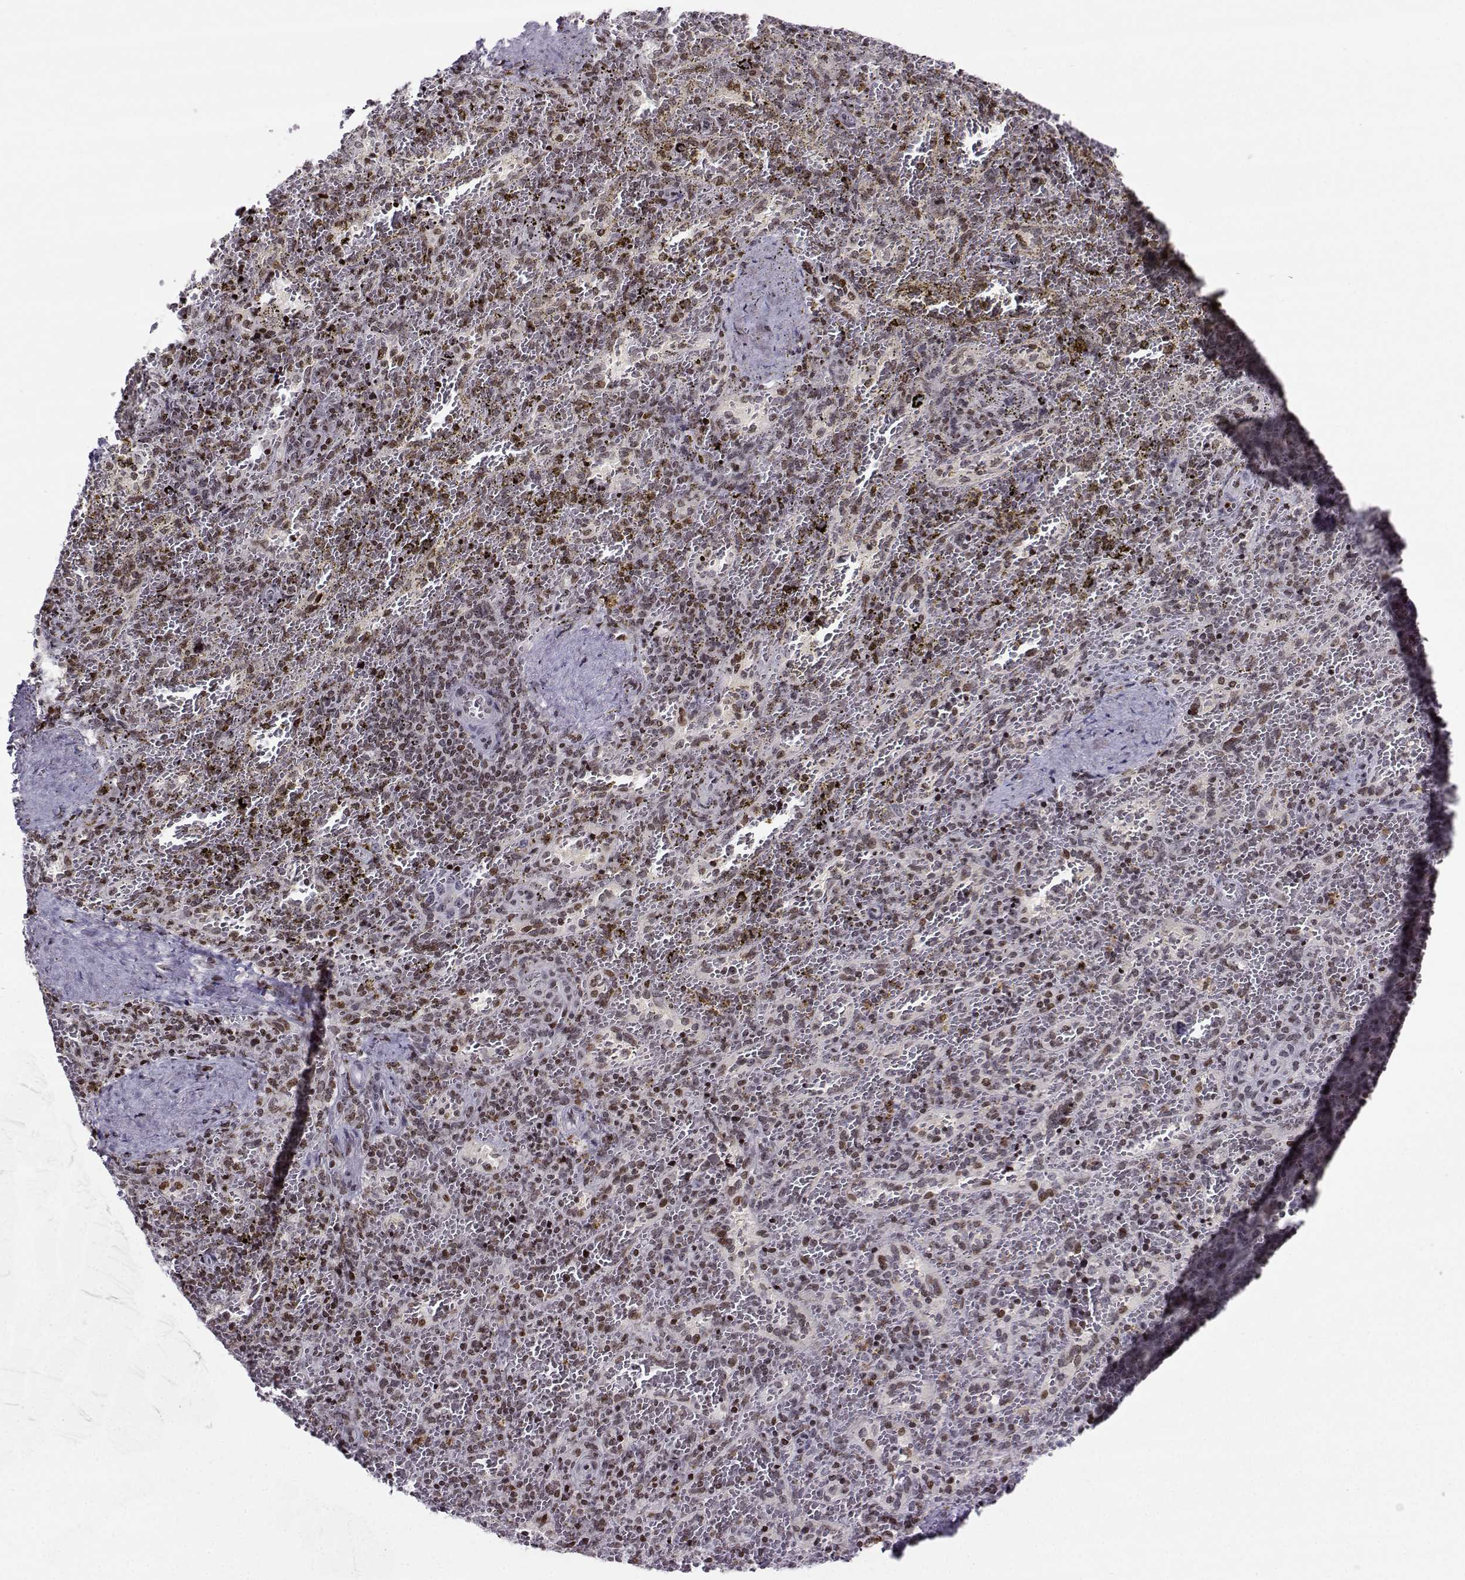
{"staining": {"intensity": "moderate", "quantity": "25%-75%", "location": "nuclear"}, "tissue": "spleen", "cell_type": "Cells in red pulp", "image_type": "normal", "snomed": [{"axis": "morphology", "description": "Normal tissue, NOS"}, {"axis": "topography", "description": "Spleen"}], "caption": "Approximately 25%-75% of cells in red pulp in unremarkable spleen display moderate nuclear protein positivity as visualized by brown immunohistochemical staining.", "gene": "ZNF19", "patient": {"sex": "female", "age": 50}}